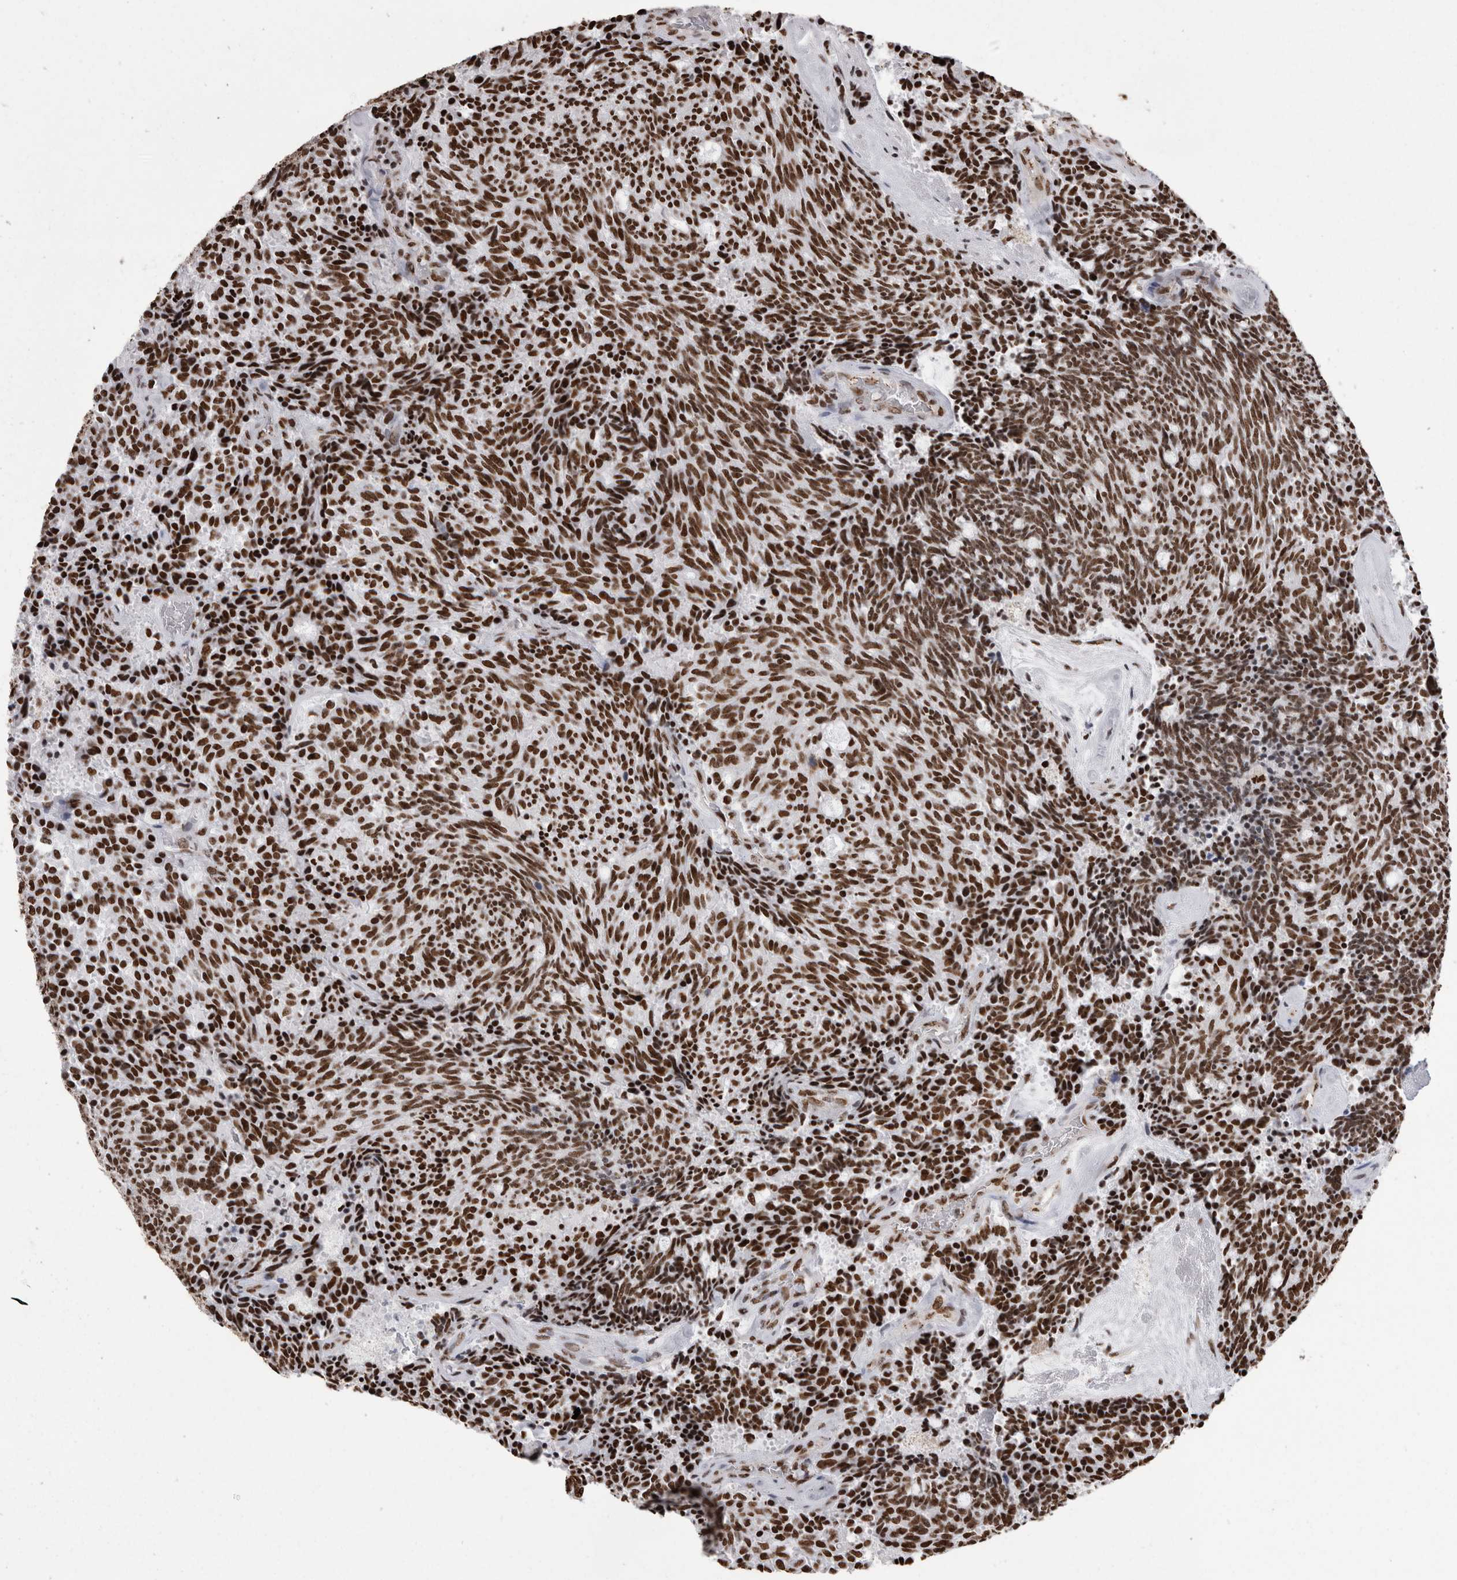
{"staining": {"intensity": "strong", "quantity": ">75%", "location": "nuclear"}, "tissue": "carcinoid", "cell_type": "Tumor cells", "image_type": "cancer", "snomed": [{"axis": "morphology", "description": "Carcinoid, malignant, NOS"}, {"axis": "topography", "description": "Pancreas"}], "caption": "Immunohistochemistry (IHC) micrograph of carcinoid stained for a protein (brown), which displays high levels of strong nuclear staining in approximately >75% of tumor cells.", "gene": "HNRNPM", "patient": {"sex": "female", "age": 54}}